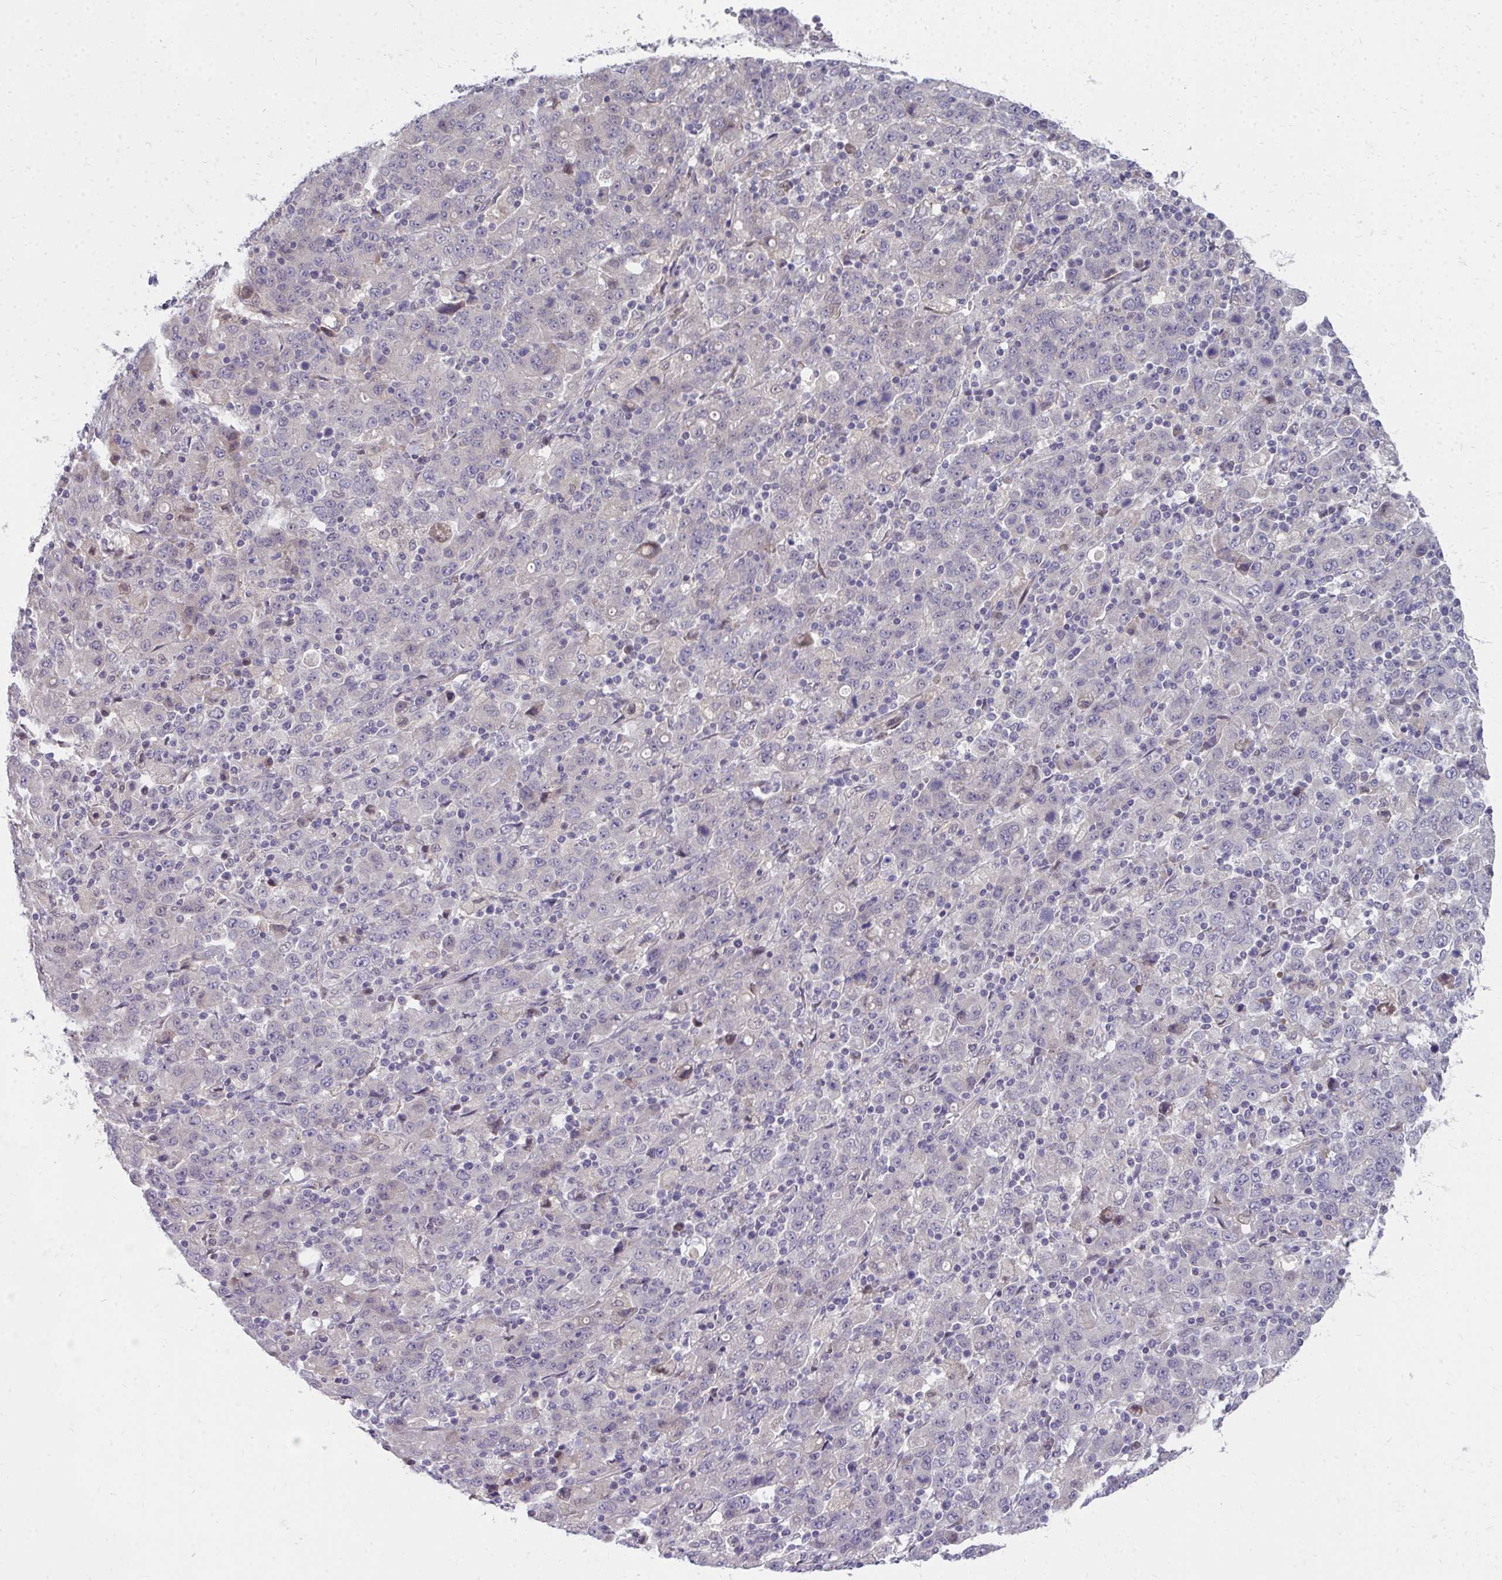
{"staining": {"intensity": "negative", "quantity": "none", "location": "none"}, "tissue": "stomach cancer", "cell_type": "Tumor cells", "image_type": "cancer", "snomed": [{"axis": "morphology", "description": "Adenocarcinoma, NOS"}, {"axis": "topography", "description": "Stomach, upper"}], "caption": "High power microscopy histopathology image of an immunohistochemistry image of stomach adenocarcinoma, revealing no significant positivity in tumor cells.", "gene": "MROH8", "patient": {"sex": "male", "age": 69}}